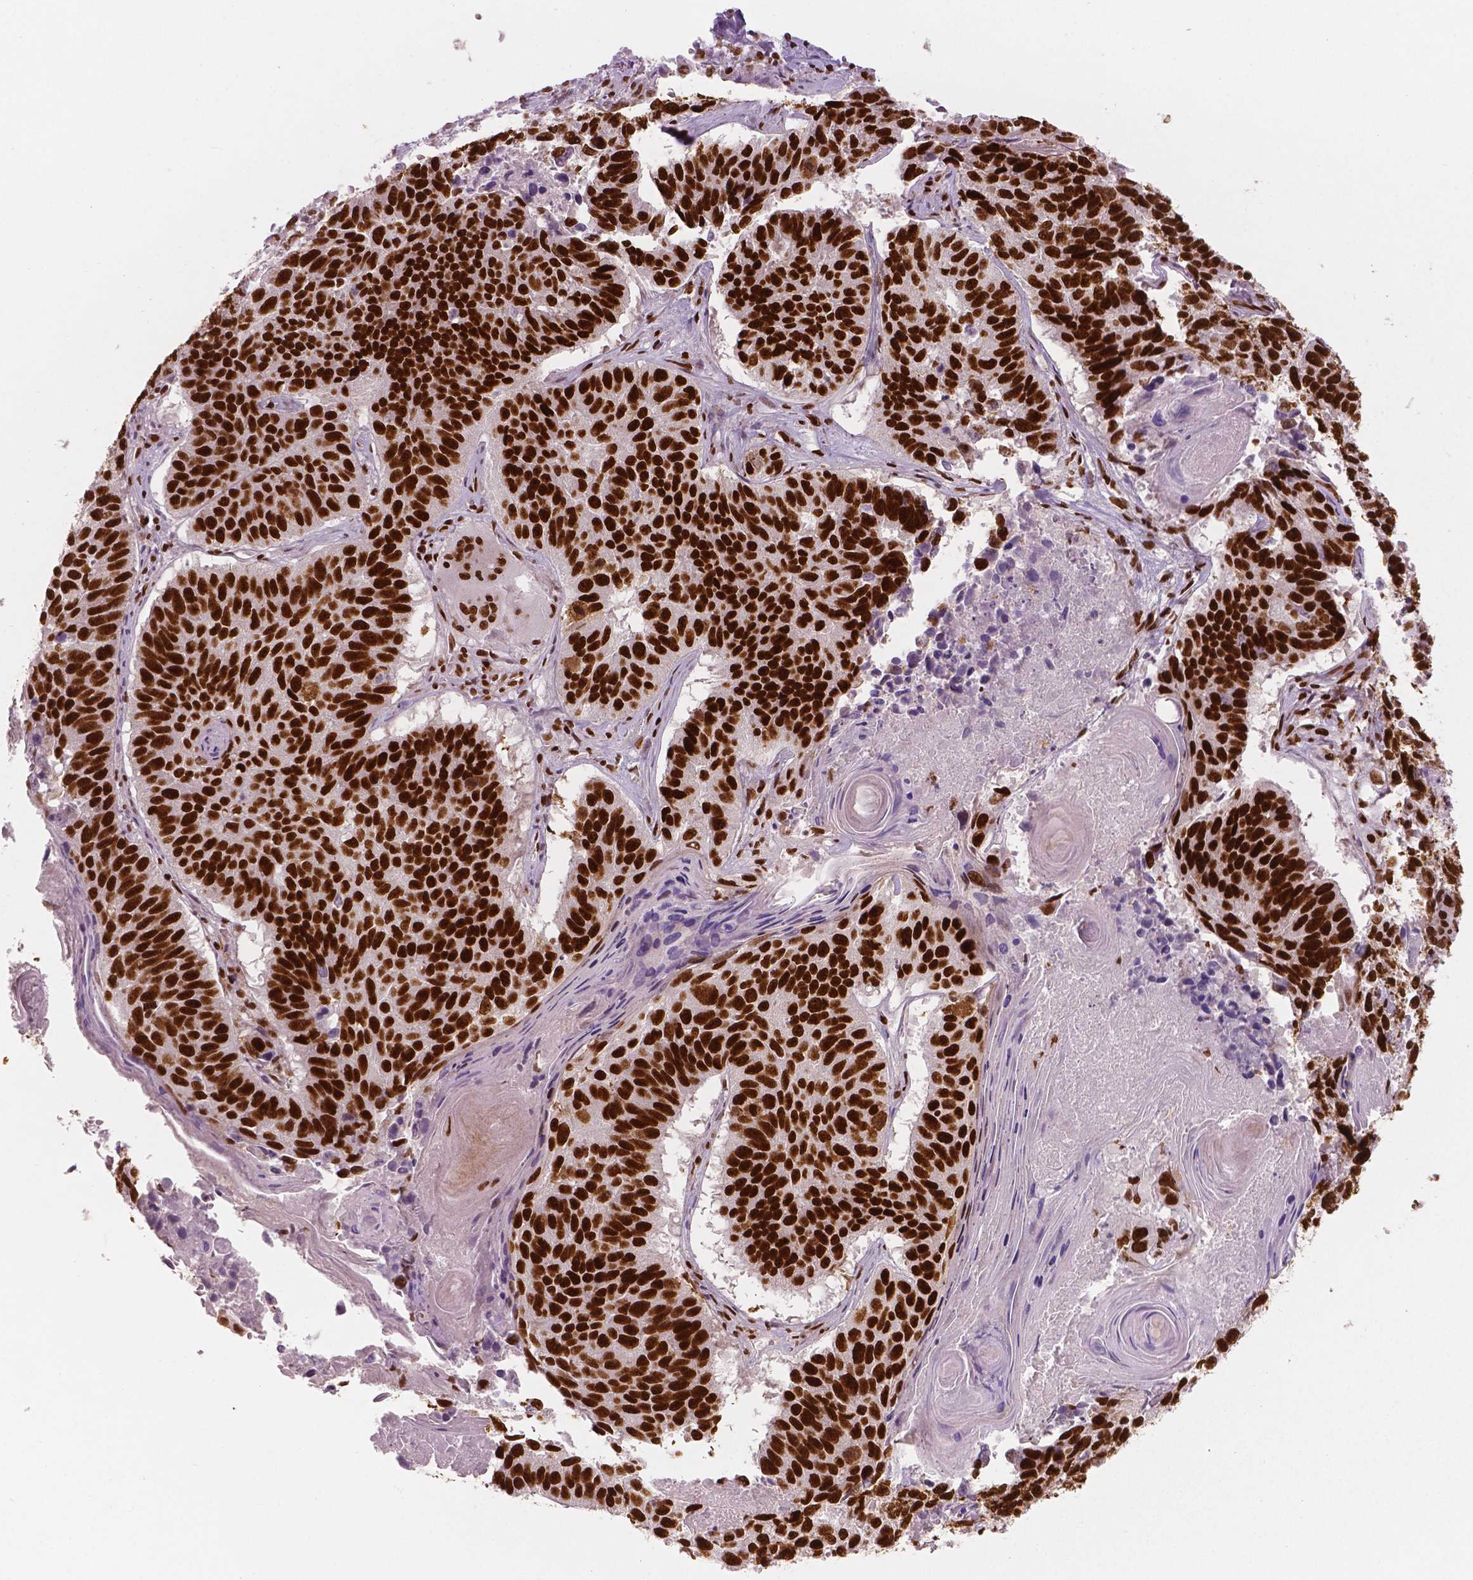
{"staining": {"intensity": "strong", "quantity": ">75%", "location": "nuclear"}, "tissue": "lung cancer", "cell_type": "Tumor cells", "image_type": "cancer", "snomed": [{"axis": "morphology", "description": "Squamous cell carcinoma, NOS"}, {"axis": "topography", "description": "Lung"}], "caption": "Immunohistochemical staining of human squamous cell carcinoma (lung) demonstrates strong nuclear protein staining in about >75% of tumor cells.", "gene": "BRD4", "patient": {"sex": "male", "age": 73}}